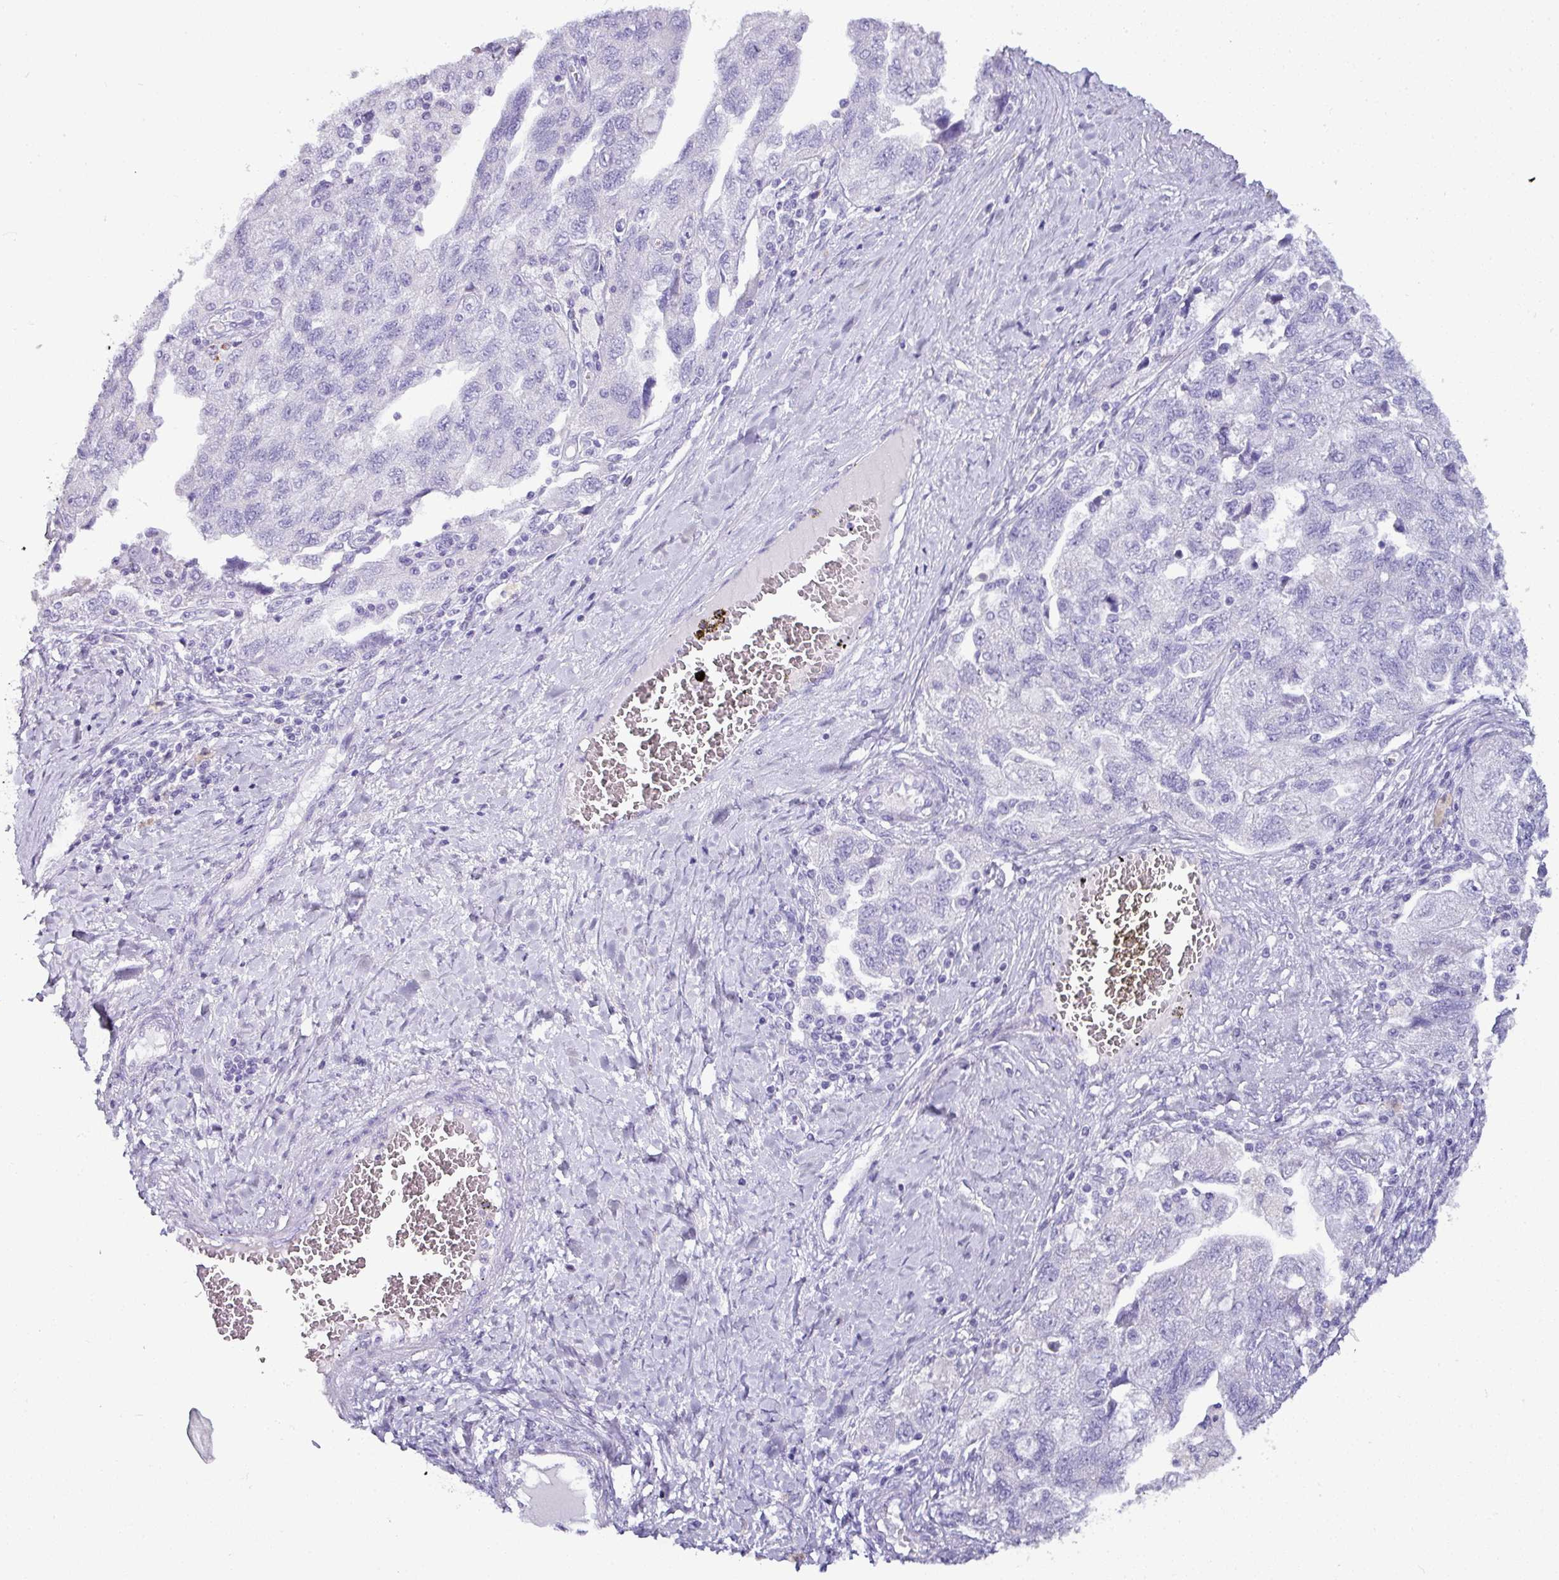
{"staining": {"intensity": "negative", "quantity": "none", "location": "none"}, "tissue": "ovarian cancer", "cell_type": "Tumor cells", "image_type": "cancer", "snomed": [{"axis": "morphology", "description": "Carcinoma, NOS"}, {"axis": "morphology", "description": "Cystadenocarcinoma, serous, NOS"}, {"axis": "topography", "description": "Ovary"}], "caption": "Immunohistochemistry of human carcinoma (ovarian) demonstrates no expression in tumor cells.", "gene": "NAPSA", "patient": {"sex": "female", "age": 69}}